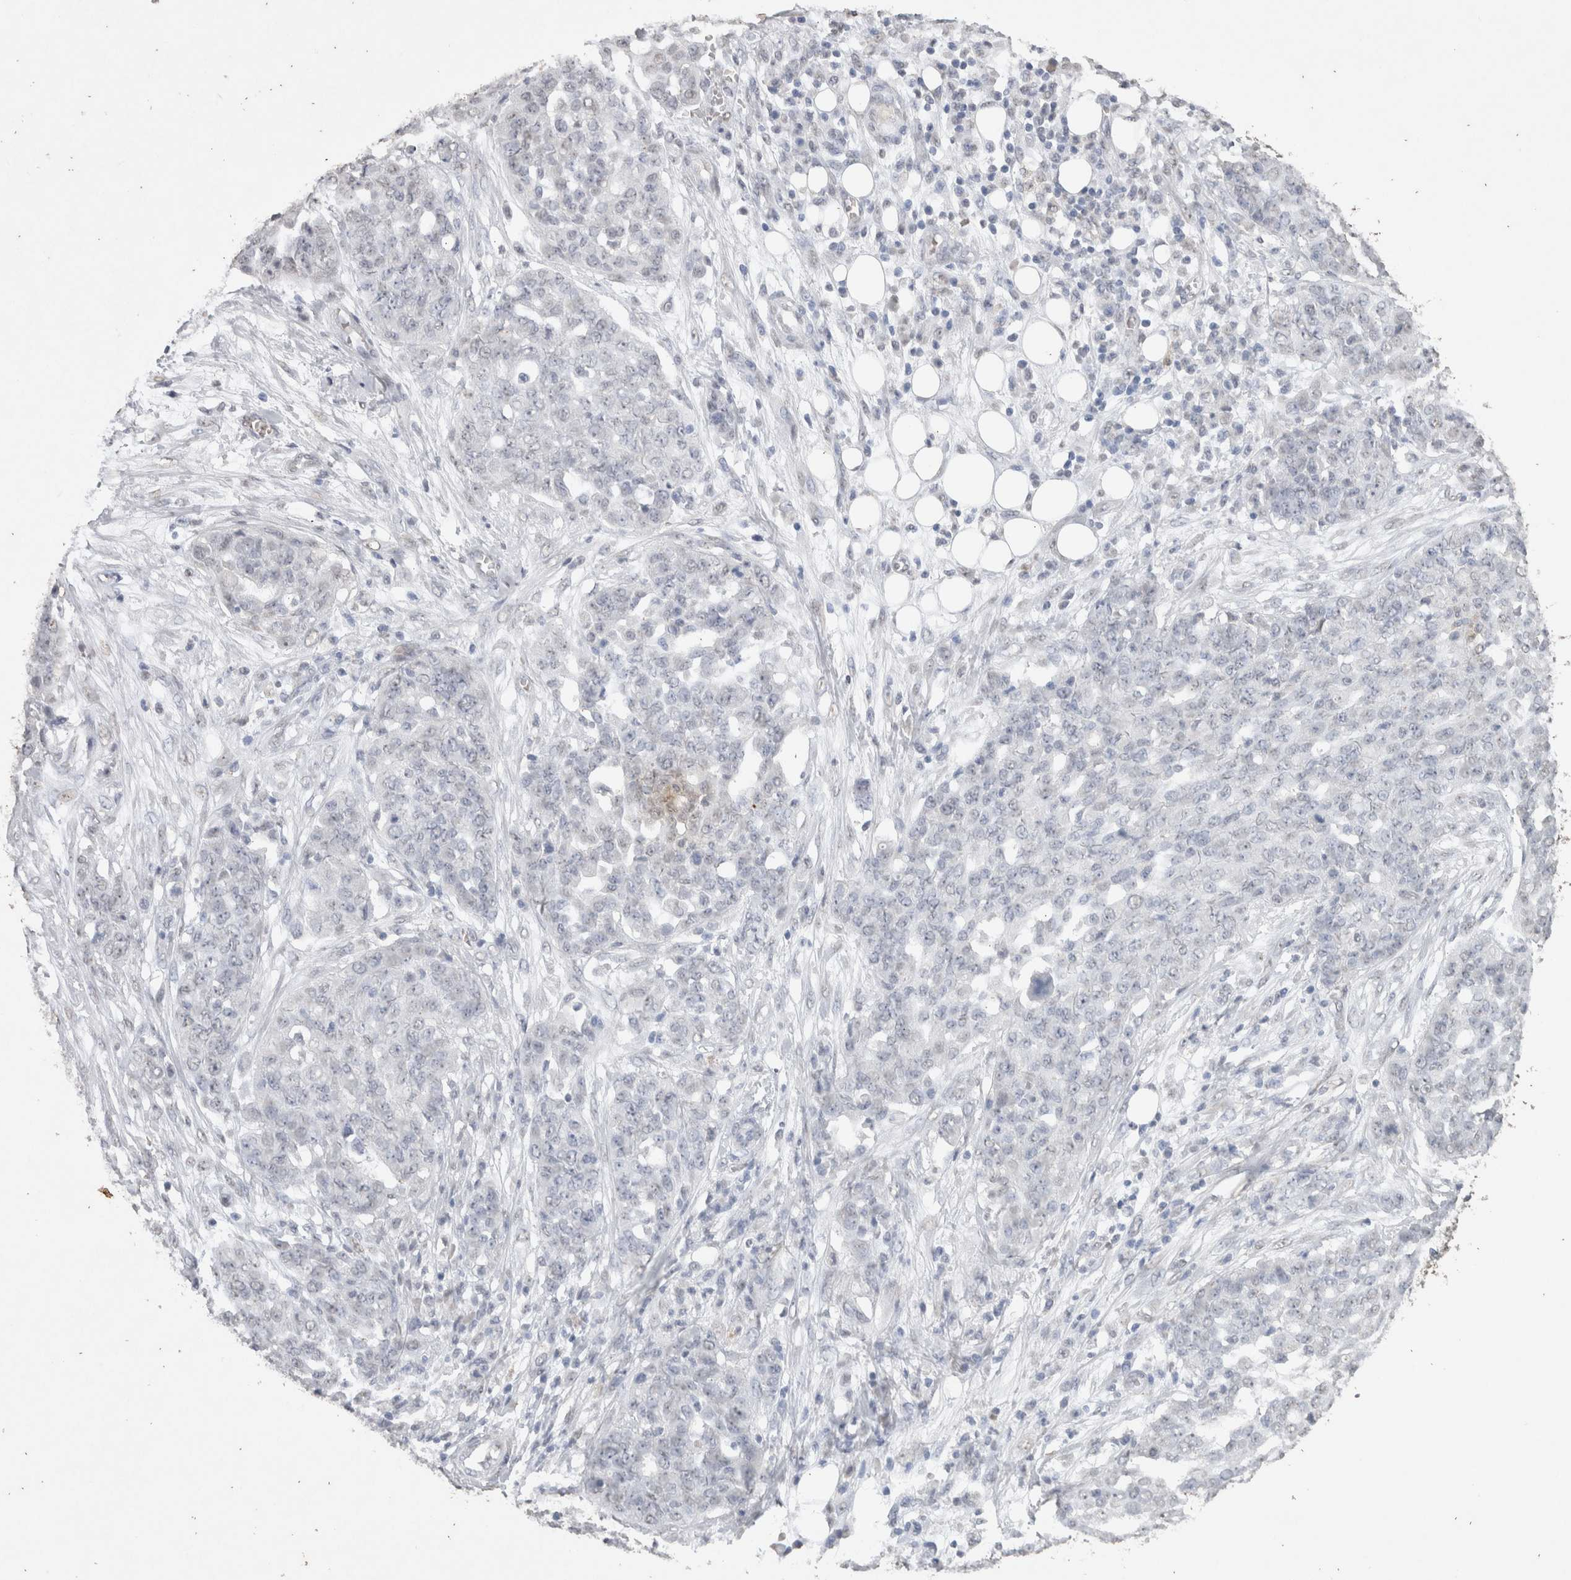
{"staining": {"intensity": "negative", "quantity": "none", "location": "none"}, "tissue": "ovarian cancer", "cell_type": "Tumor cells", "image_type": "cancer", "snomed": [{"axis": "morphology", "description": "Cystadenocarcinoma, serous, NOS"}, {"axis": "topography", "description": "Soft tissue"}, {"axis": "topography", "description": "Ovary"}], "caption": "Immunohistochemistry photomicrograph of human ovarian serous cystadenocarcinoma stained for a protein (brown), which demonstrates no positivity in tumor cells.", "gene": "LGALS2", "patient": {"sex": "female", "age": 57}}